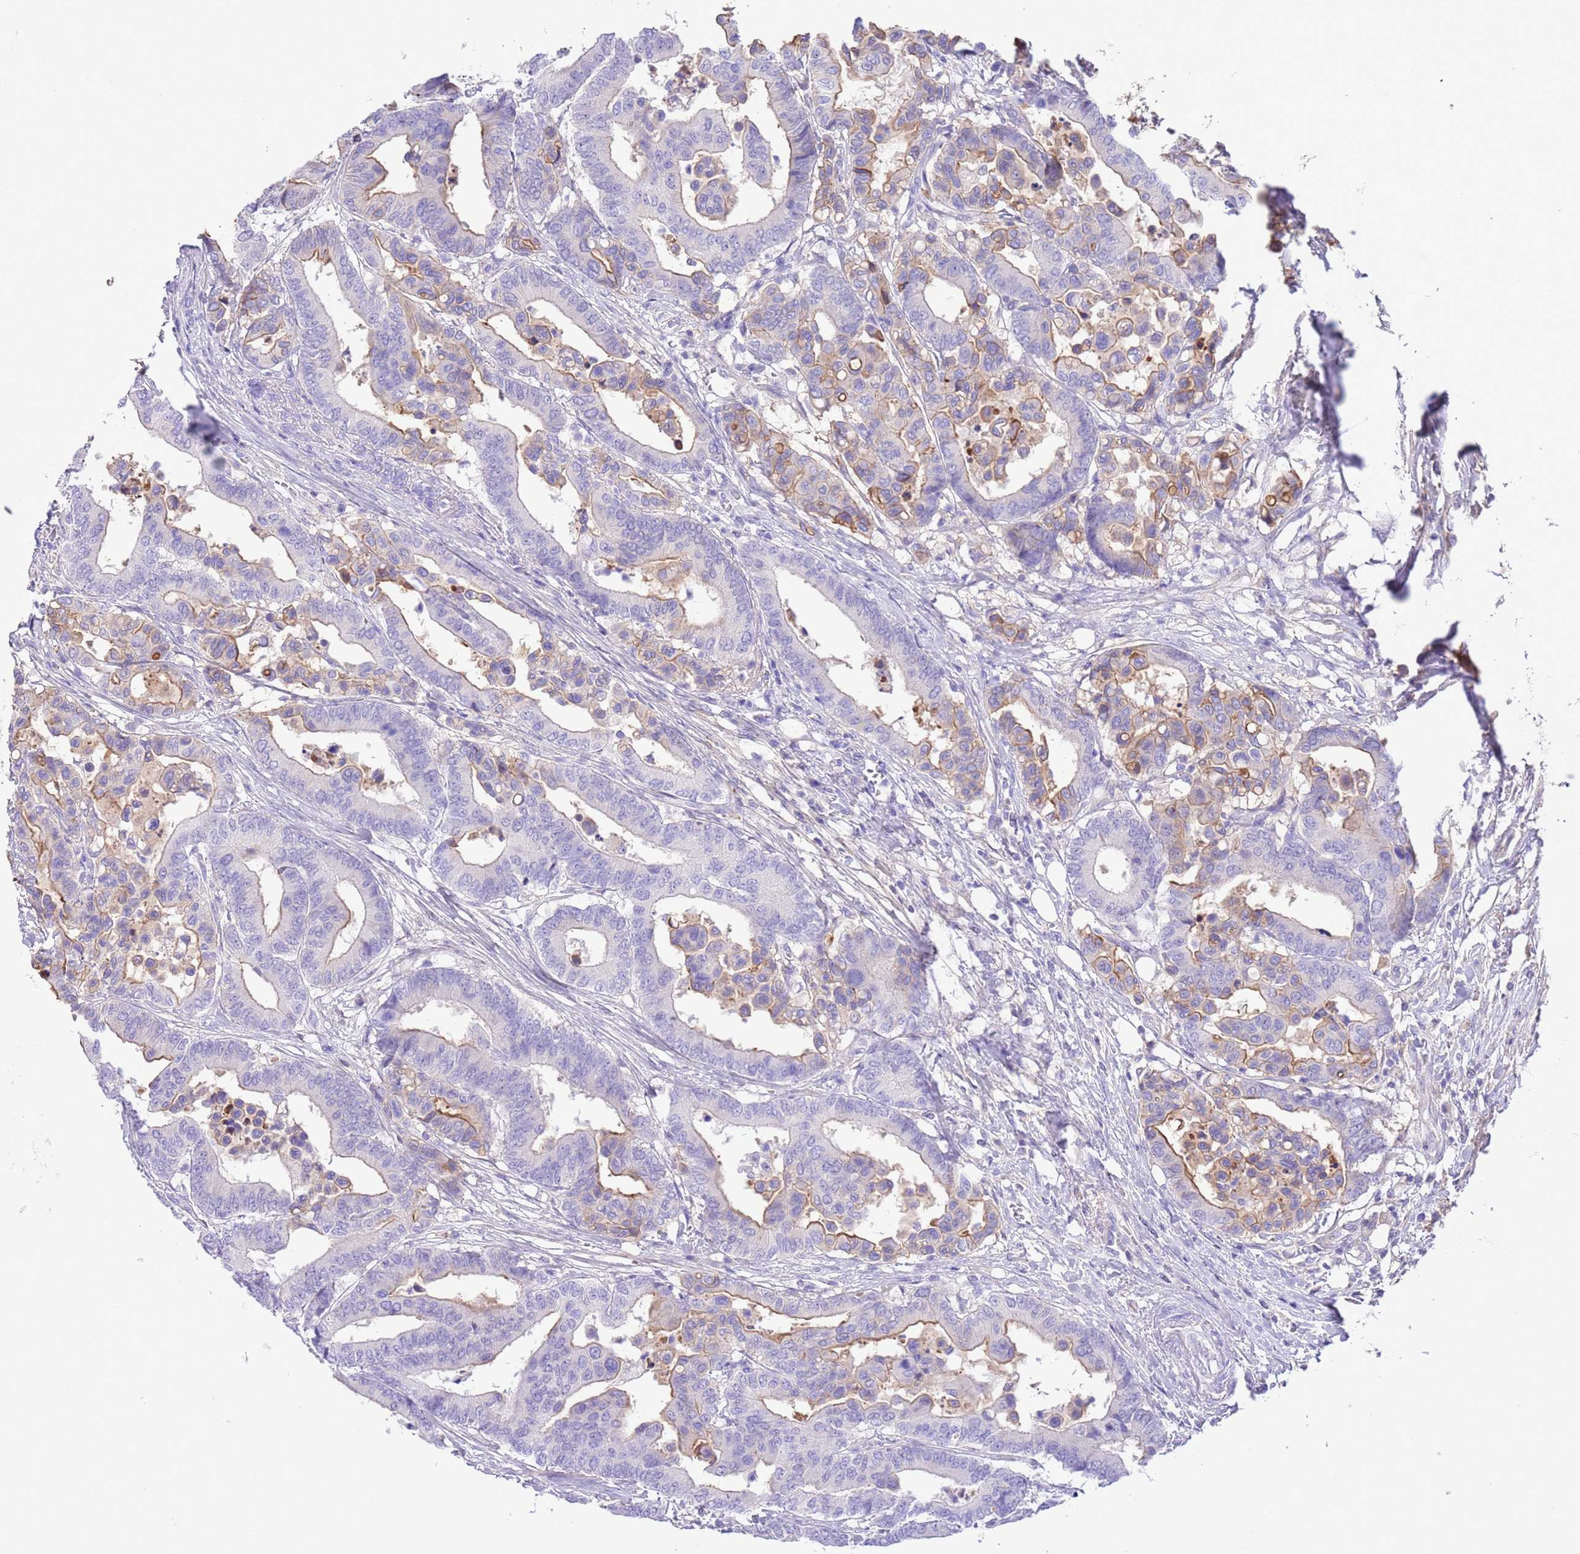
{"staining": {"intensity": "moderate", "quantity": "25%-75%", "location": "cytoplasmic/membranous"}, "tissue": "colorectal cancer", "cell_type": "Tumor cells", "image_type": "cancer", "snomed": [{"axis": "morphology", "description": "Normal tissue, NOS"}, {"axis": "morphology", "description": "Adenocarcinoma, NOS"}, {"axis": "topography", "description": "Colon"}], "caption": "Brown immunohistochemical staining in human colorectal cancer reveals moderate cytoplasmic/membranous expression in approximately 25%-75% of tumor cells.", "gene": "IGF1", "patient": {"sex": "male", "age": 82}}